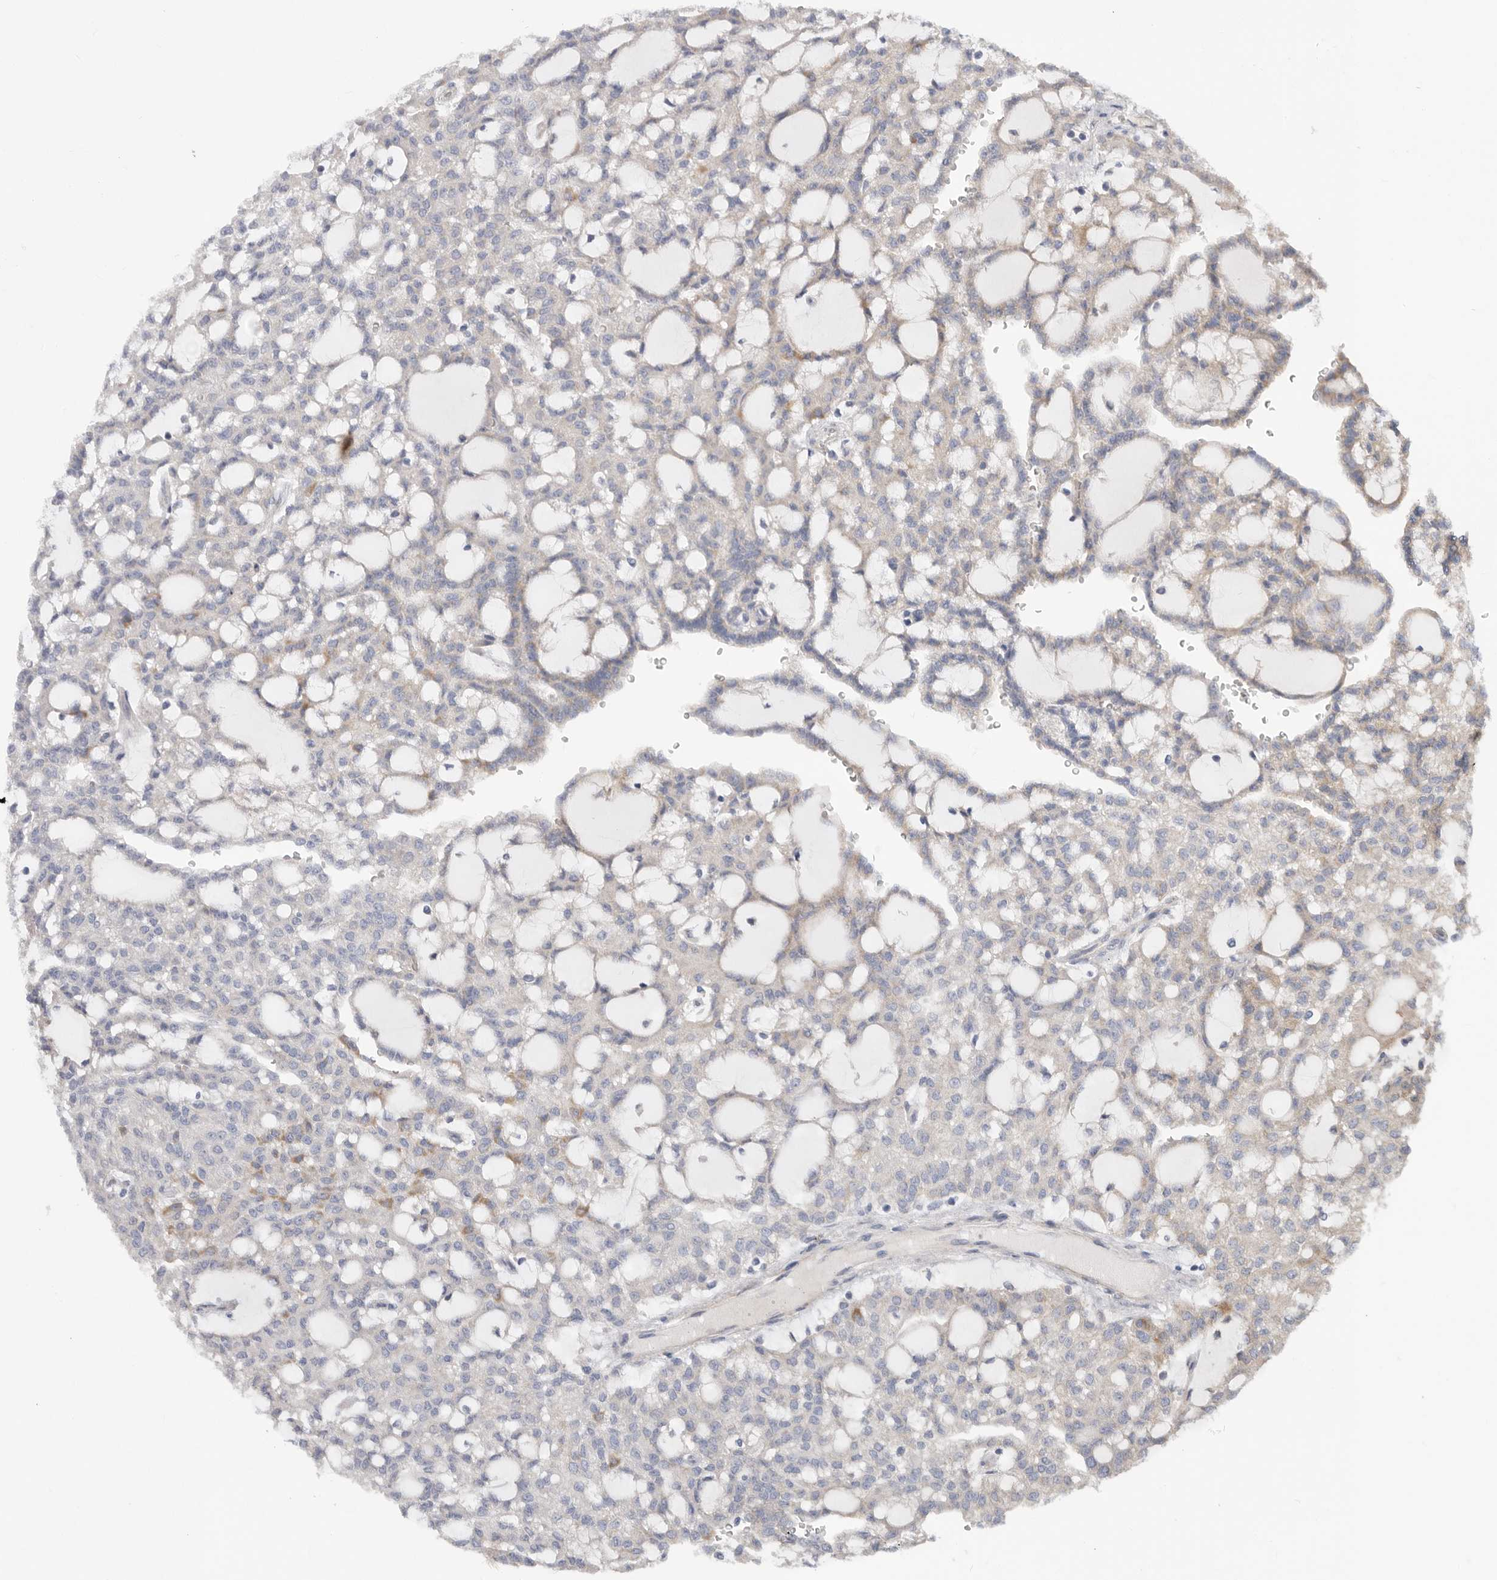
{"staining": {"intensity": "moderate", "quantity": "<25%", "location": "cytoplasmic/membranous"}, "tissue": "renal cancer", "cell_type": "Tumor cells", "image_type": "cancer", "snomed": [{"axis": "morphology", "description": "Adenocarcinoma, NOS"}, {"axis": "topography", "description": "Kidney"}], "caption": "Moderate cytoplasmic/membranous protein positivity is identified in approximately <25% of tumor cells in renal adenocarcinoma.", "gene": "MTFR1L", "patient": {"sex": "male", "age": 63}}